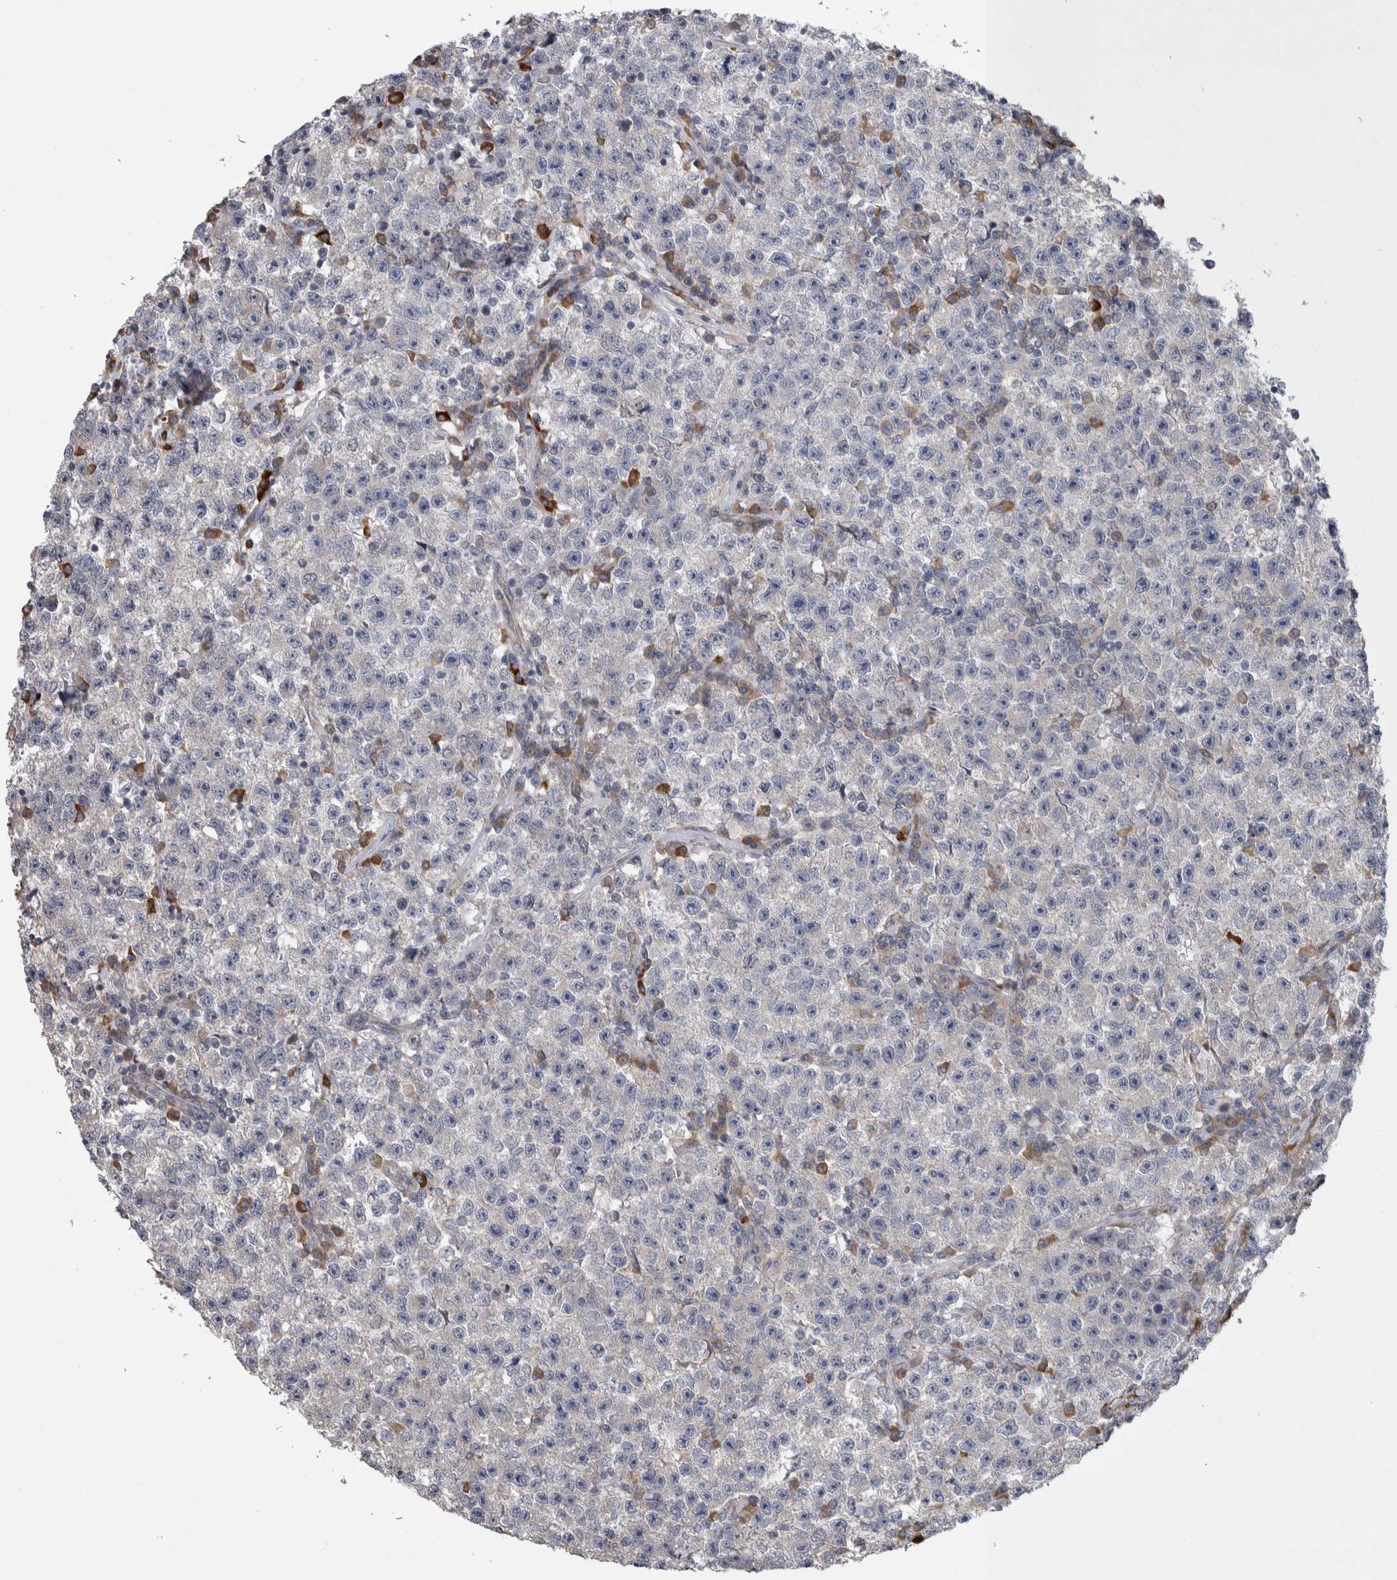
{"staining": {"intensity": "negative", "quantity": "none", "location": "none"}, "tissue": "testis cancer", "cell_type": "Tumor cells", "image_type": "cancer", "snomed": [{"axis": "morphology", "description": "Seminoma, NOS"}, {"axis": "topography", "description": "Testis"}], "caption": "IHC image of testis cancer stained for a protein (brown), which demonstrates no expression in tumor cells.", "gene": "IBTK", "patient": {"sex": "male", "age": 22}}